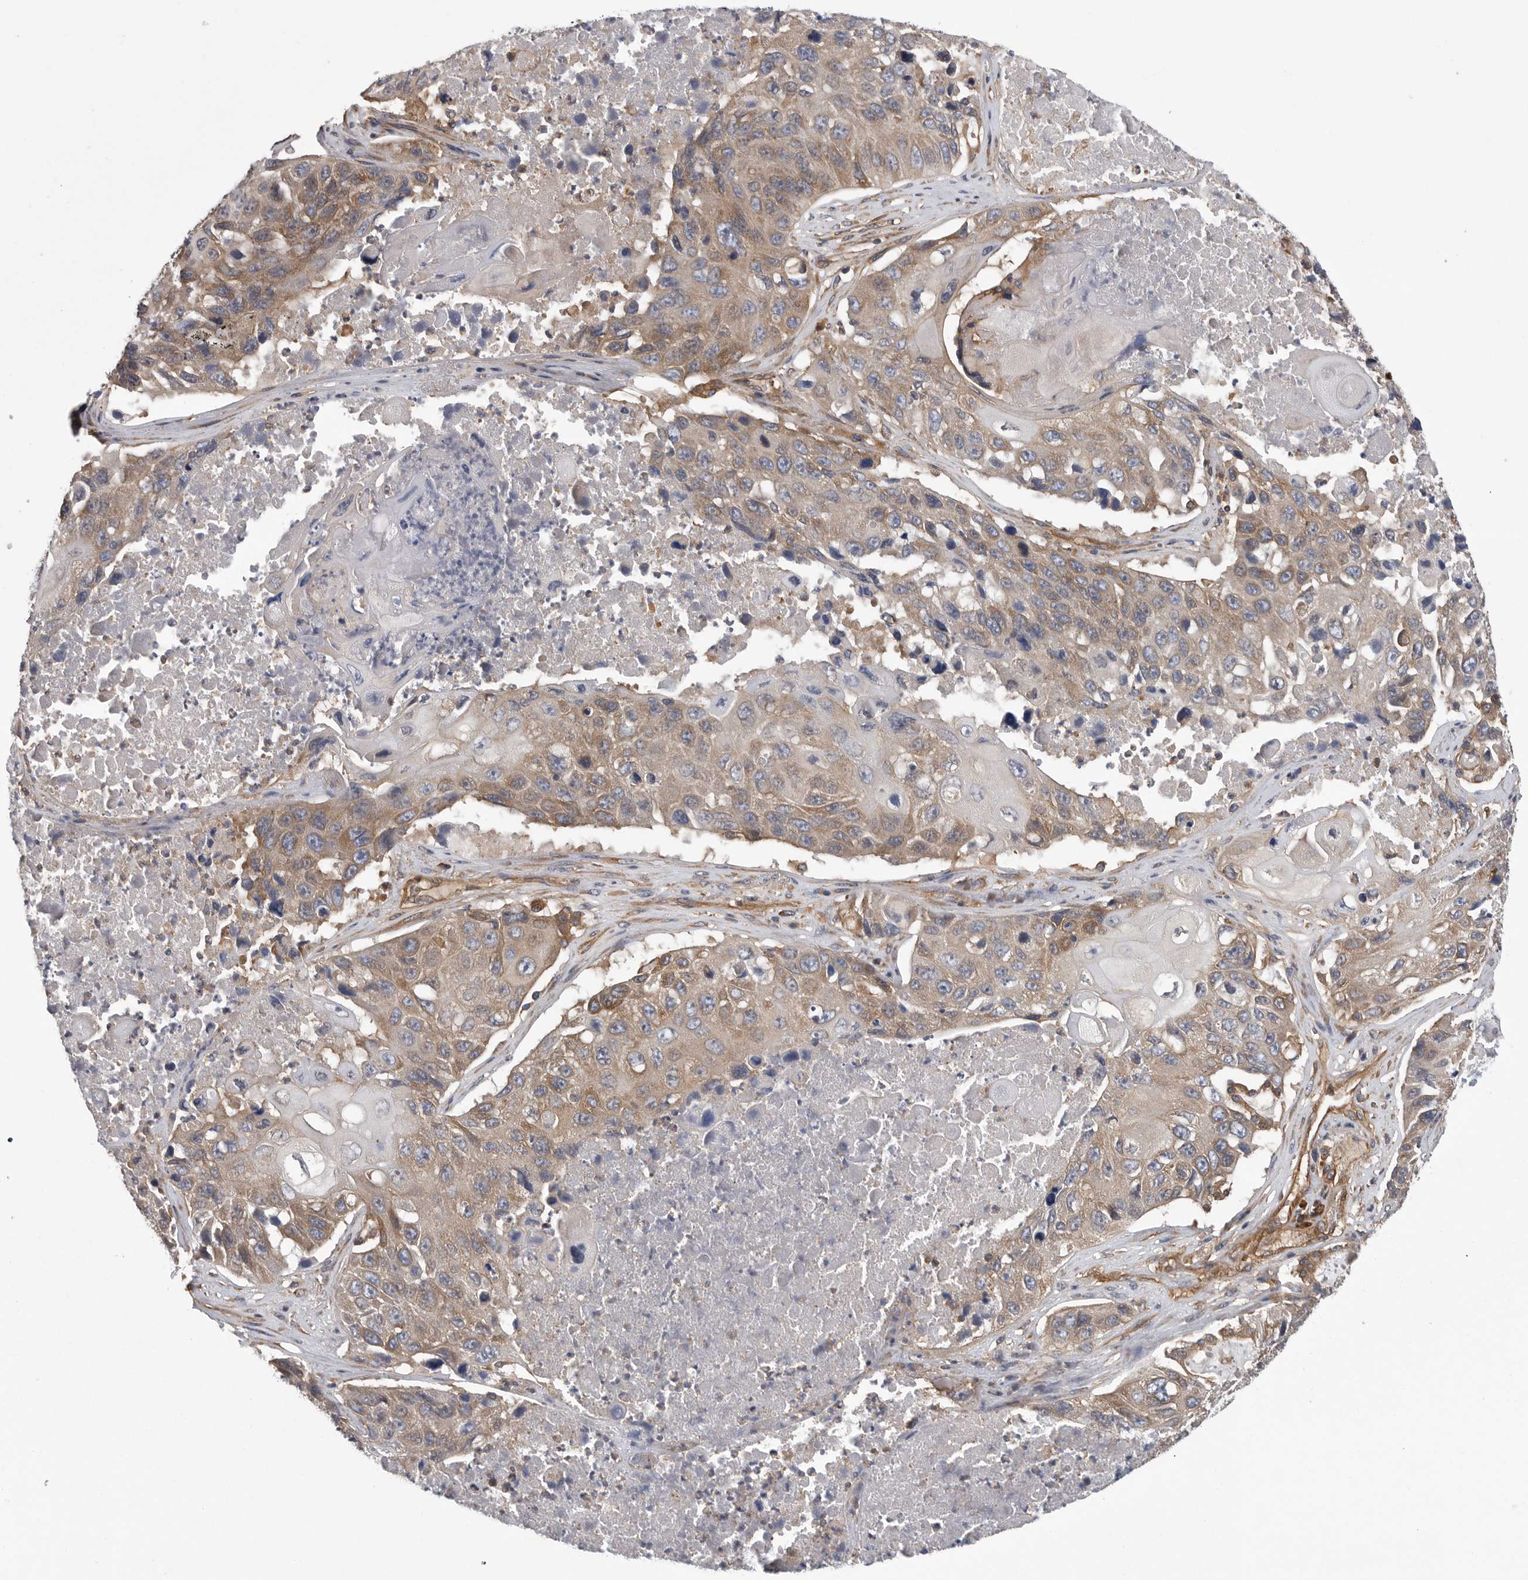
{"staining": {"intensity": "moderate", "quantity": ">75%", "location": "cytoplasmic/membranous"}, "tissue": "lung cancer", "cell_type": "Tumor cells", "image_type": "cancer", "snomed": [{"axis": "morphology", "description": "Squamous cell carcinoma, NOS"}, {"axis": "topography", "description": "Lung"}], "caption": "Approximately >75% of tumor cells in human lung cancer (squamous cell carcinoma) show moderate cytoplasmic/membranous protein expression as visualized by brown immunohistochemical staining.", "gene": "OXR1", "patient": {"sex": "male", "age": 61}}